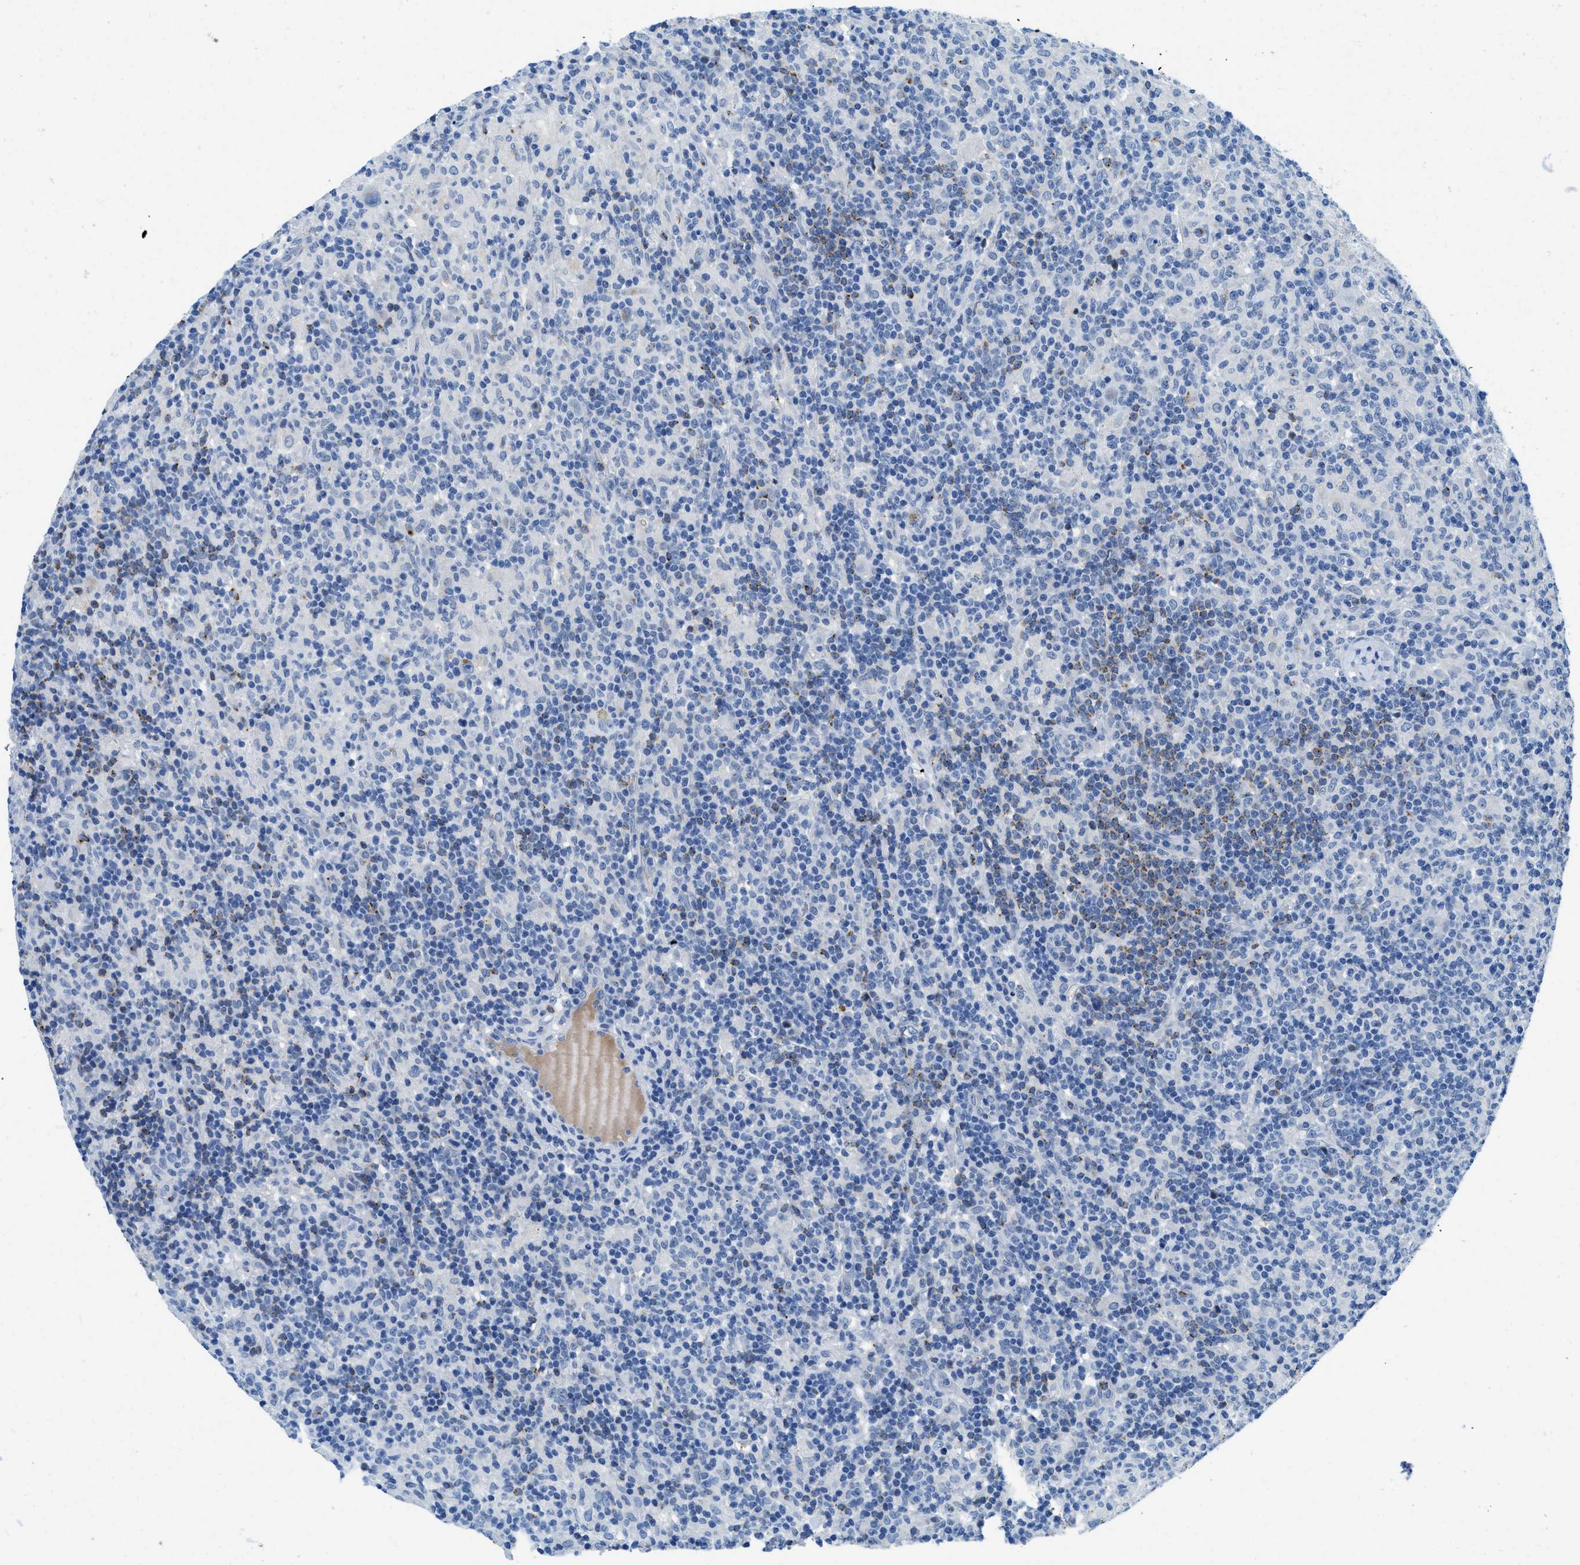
{"staining": {"intensity": "negative", "quantity": "none", "location": "none"}, "tissue": "lymphoma", "cell_type": "Tumor cells", "image_type": "cancer", "snomed": [{"axis": "morphology", "description": "Hodgkin's disease, NOS"}, {"axis": "topography", "description": "Lymph node"}], "caption": "This is a photomicrograph of immunohistochemistry staining of Hodgkin's disease, which shows no expression in tumor cells. (DAB immunohistochemistry visualized using brightfield microscopy, high magnification).", "gene": "TSPAN3", "patient": {"sex": "male", "age": 70}}